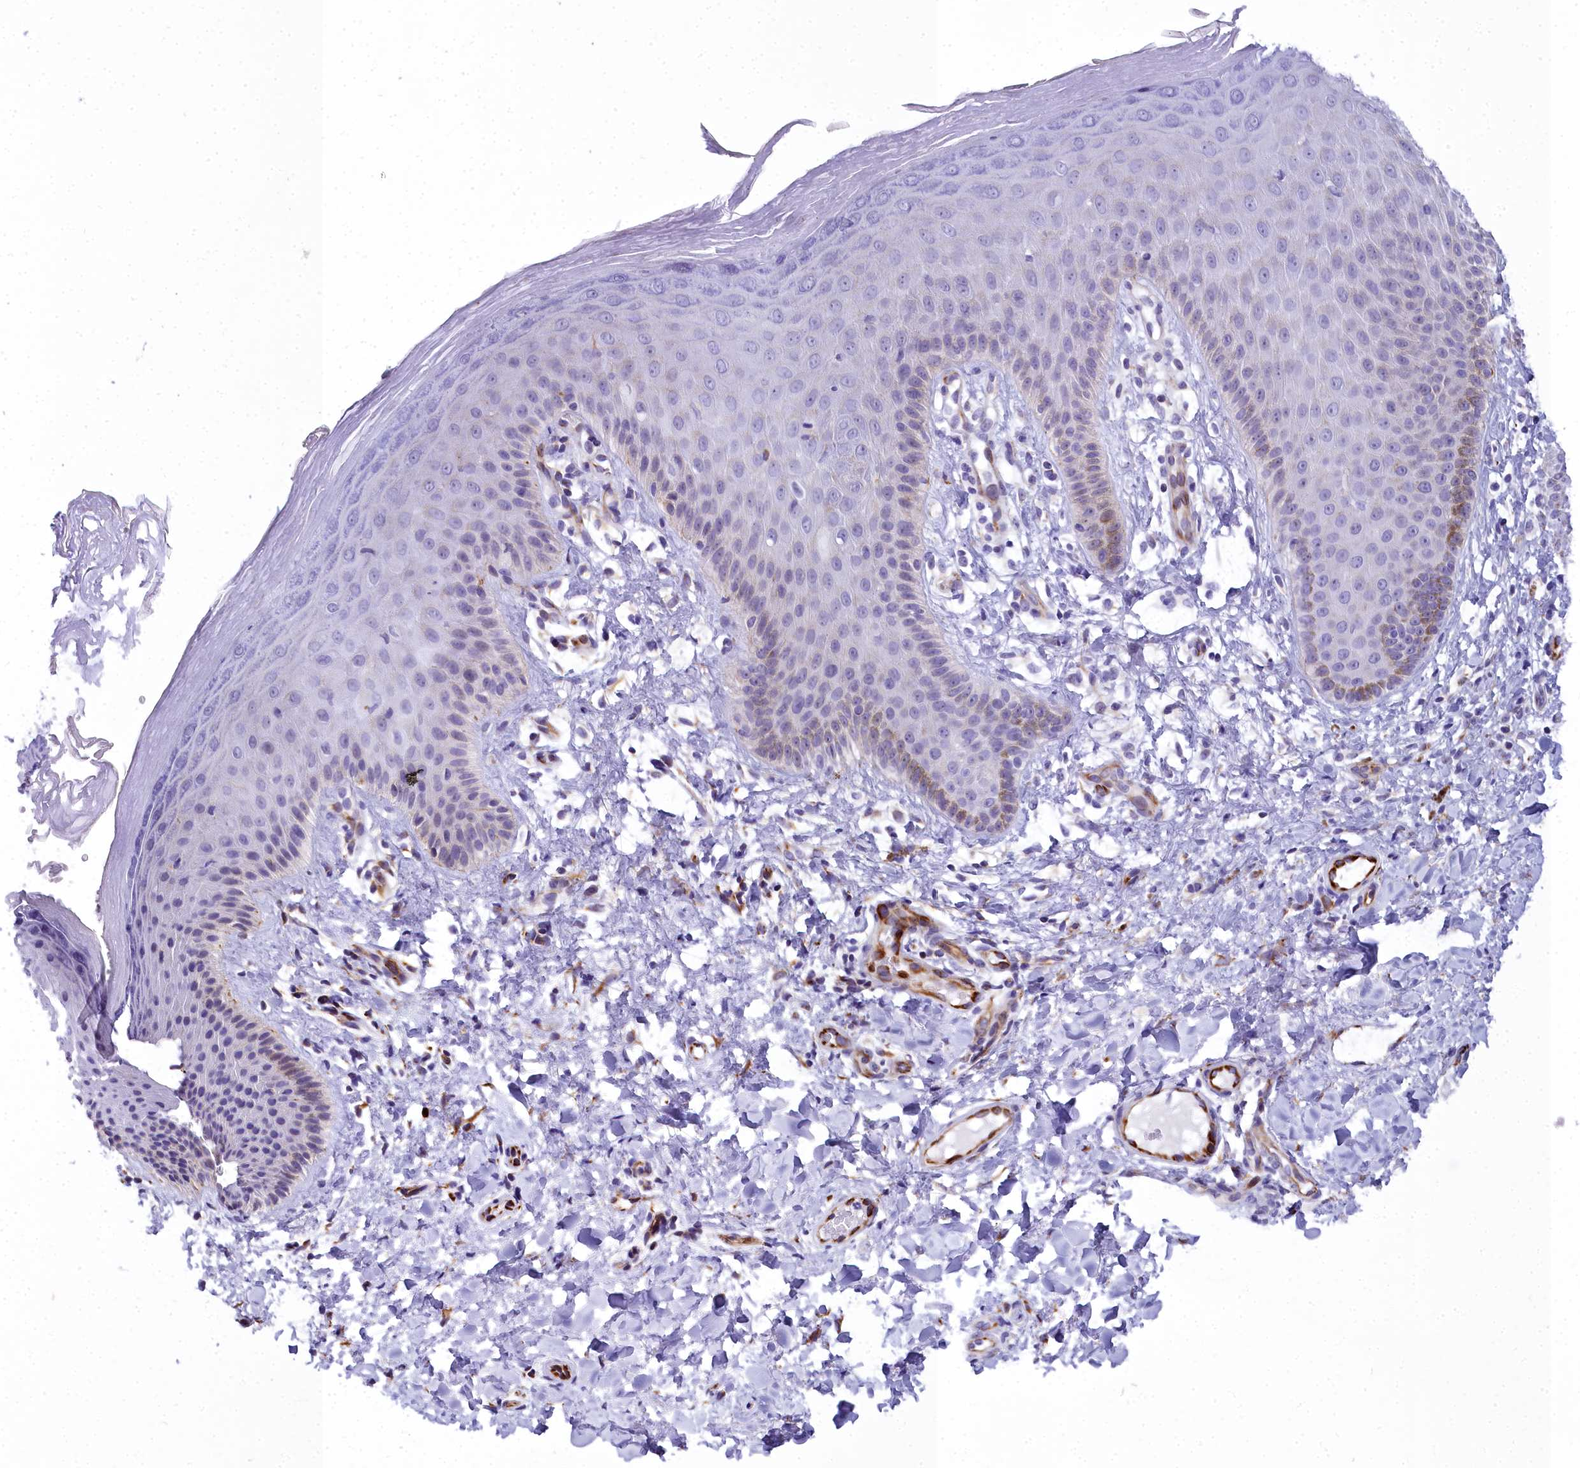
{"staining": {"intensity": "moderate", "quantity": "<25%", "location": "cytoplasmic/membranous"}, "tissue": "skin", "cell_type": "Epidermal cells", "image_type": "normal", "snomed": [{"axis": "morphology", "description": "Normal tissue, NOS"}, {"axis": "morphology", "description": "Neoplasm, malignant, NOS"}, {"axis": "topography", "description": "Anal"}], "caption": "Epidermal cells exhibit low levels of moderate cytoplasmic/membranous positivity in approximately <25% of cells in benign skin. The staining was performed using DAB (3,3'-diaminobenzidine), with brown indicating positive protein expression. Nuclei are stained blue with hematoxylin.", "gene": "TIMM22", "patient": {"sex": "male", "age": 47}}